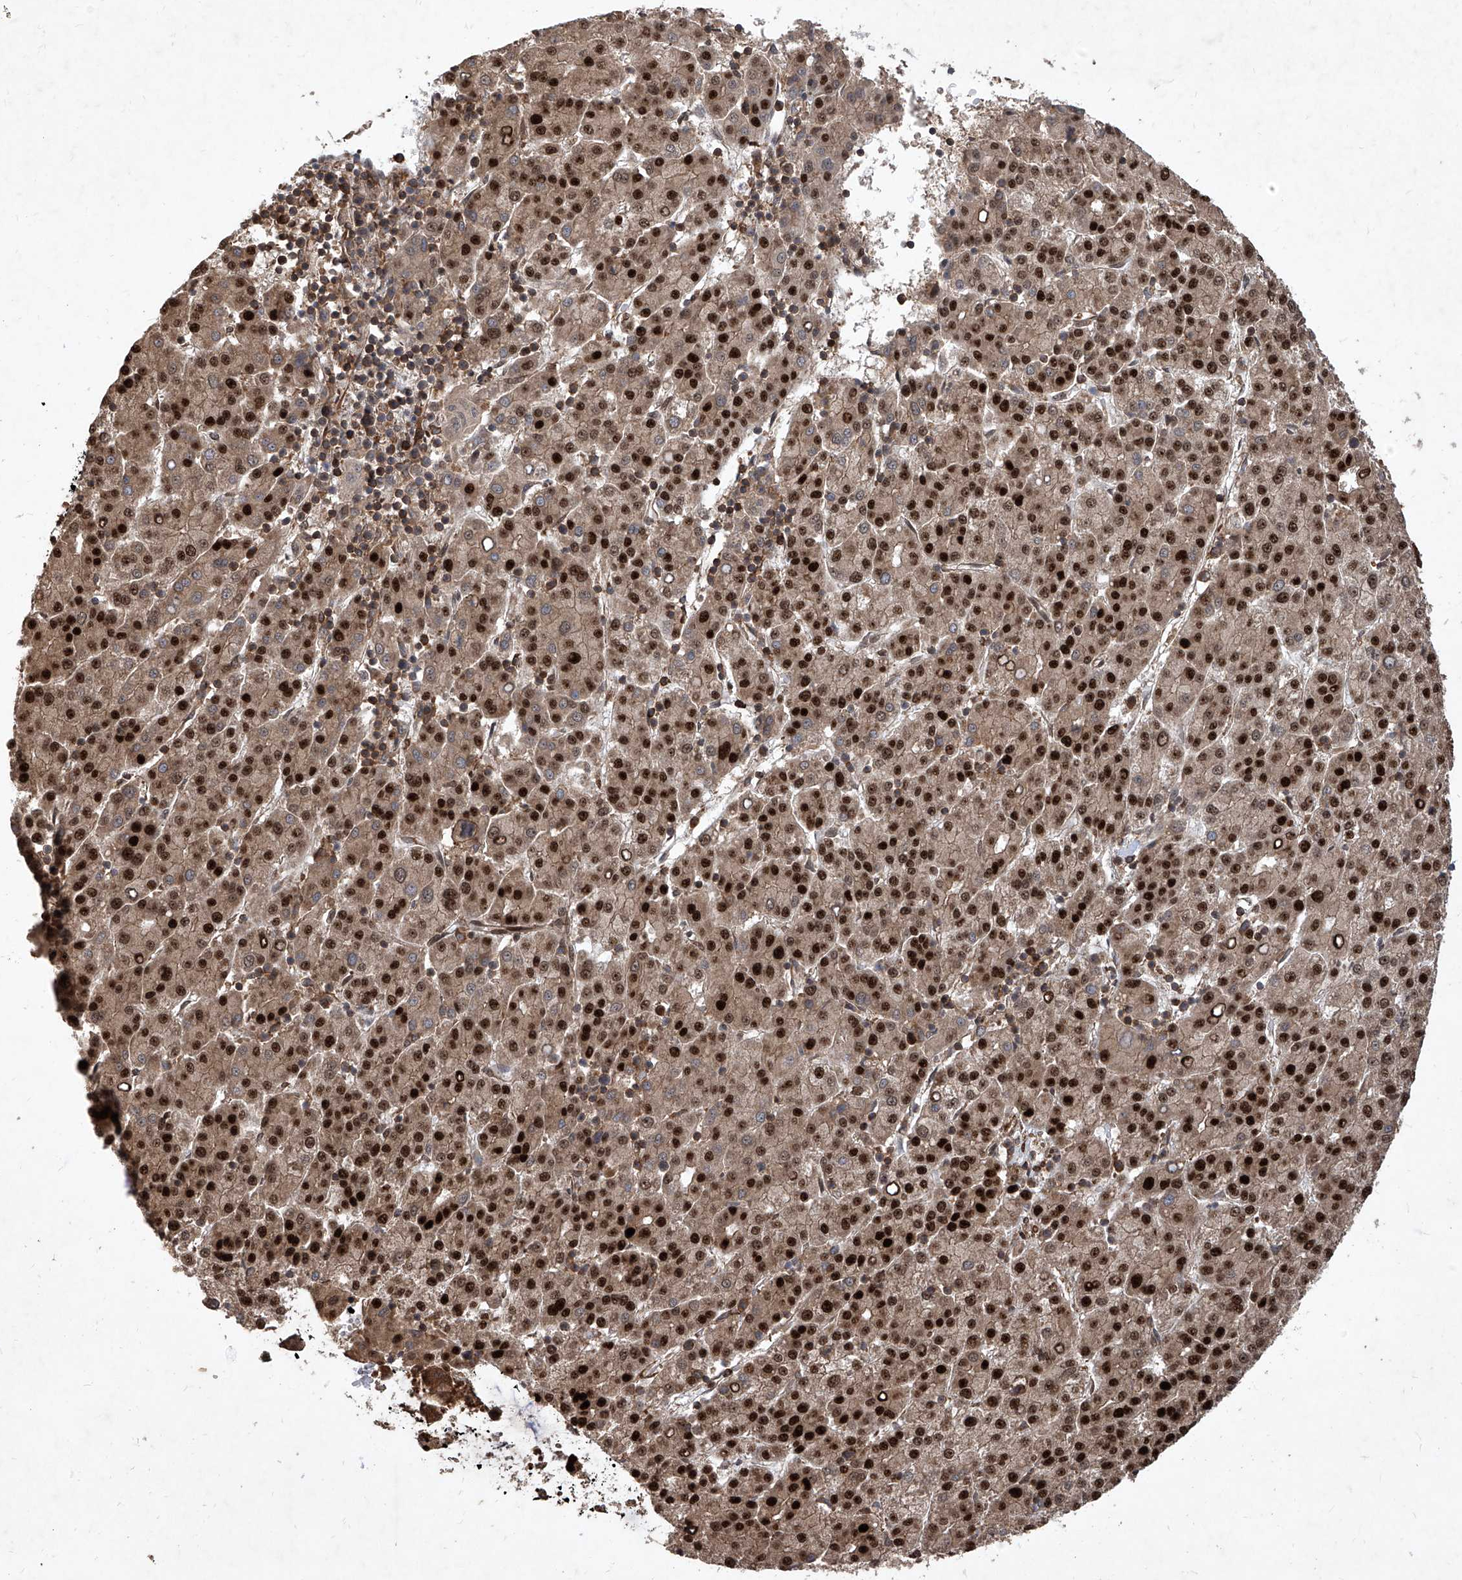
{"staining": {"intensity": "strong", "quantity": ">75%", "location": "nuclear"}, "tissue": "liver cancer", "cell_type": "Tumor cells", "image_type": "cancer", "snomed": [{"axis": "morphology", "description": "Carcinoma, Hepatocellular, NOS"}, {"axis": "topography", "description": "Liver"}], "caption": "Tumor cells reveal high levels of strong nuclear expression in approximately >75% of cells in human liver cancer.", "gene": "MAGED2", "patient": {"sex": "female", "age": 58}}